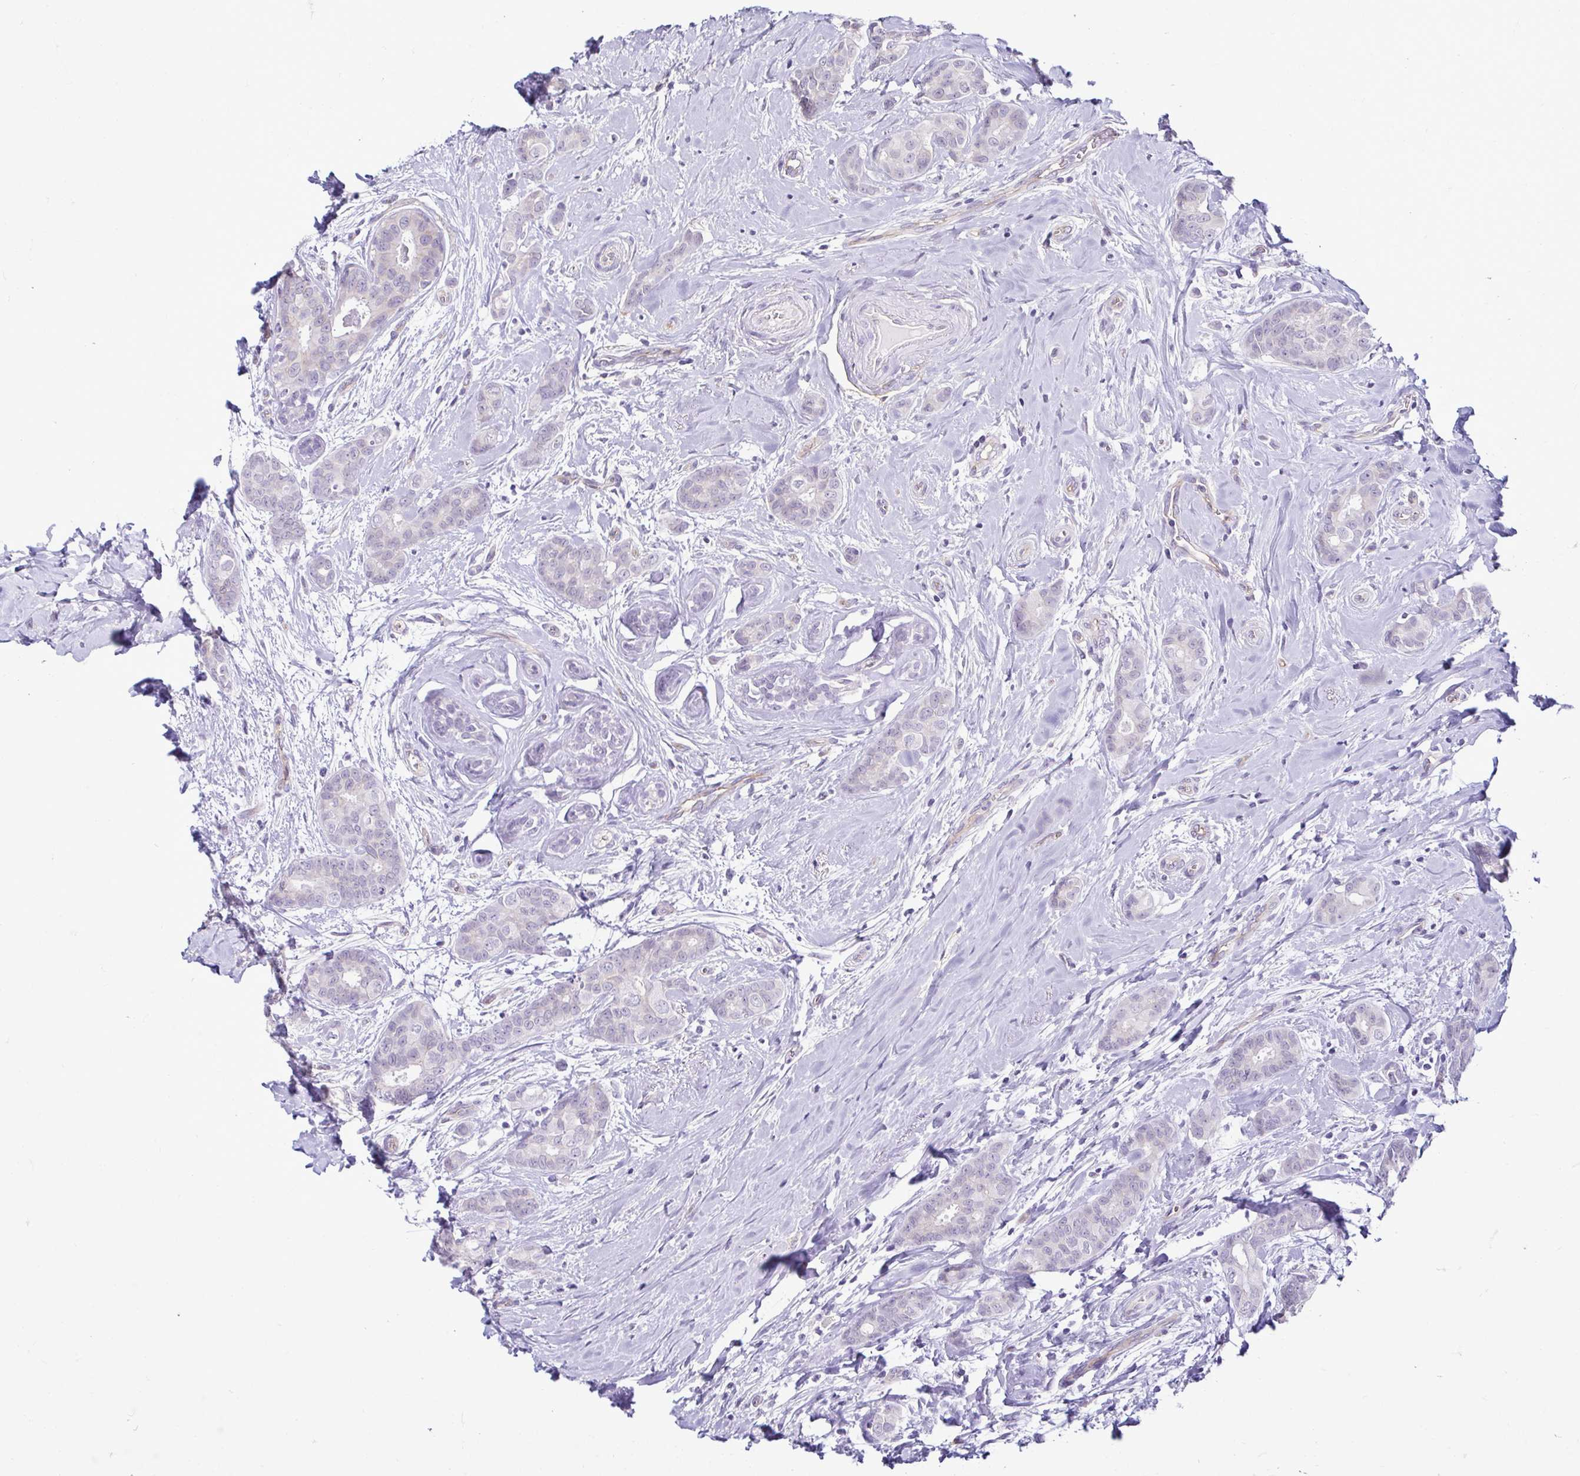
{"staining": {"intensity": "negative", "quantity": "none", "location": "none"}, "tissue": "breast cancer", "cell_type": "Tumor cells", "image_type": "cancer", "snomed": [{"axis": "morphology", "description": "Duct carcinoma"}, {"axis": "topography", "description": "Breast"}], "caption": "IHC image of neoplastic tissue: human infiltrating ductal carcinoma (breast) stained with DAB (3,3'-diaminobenzidine) shows no significant protein staining in tumor cells.", "gene": "CASP14", "patient": {"sex": "female", "age": 45}}